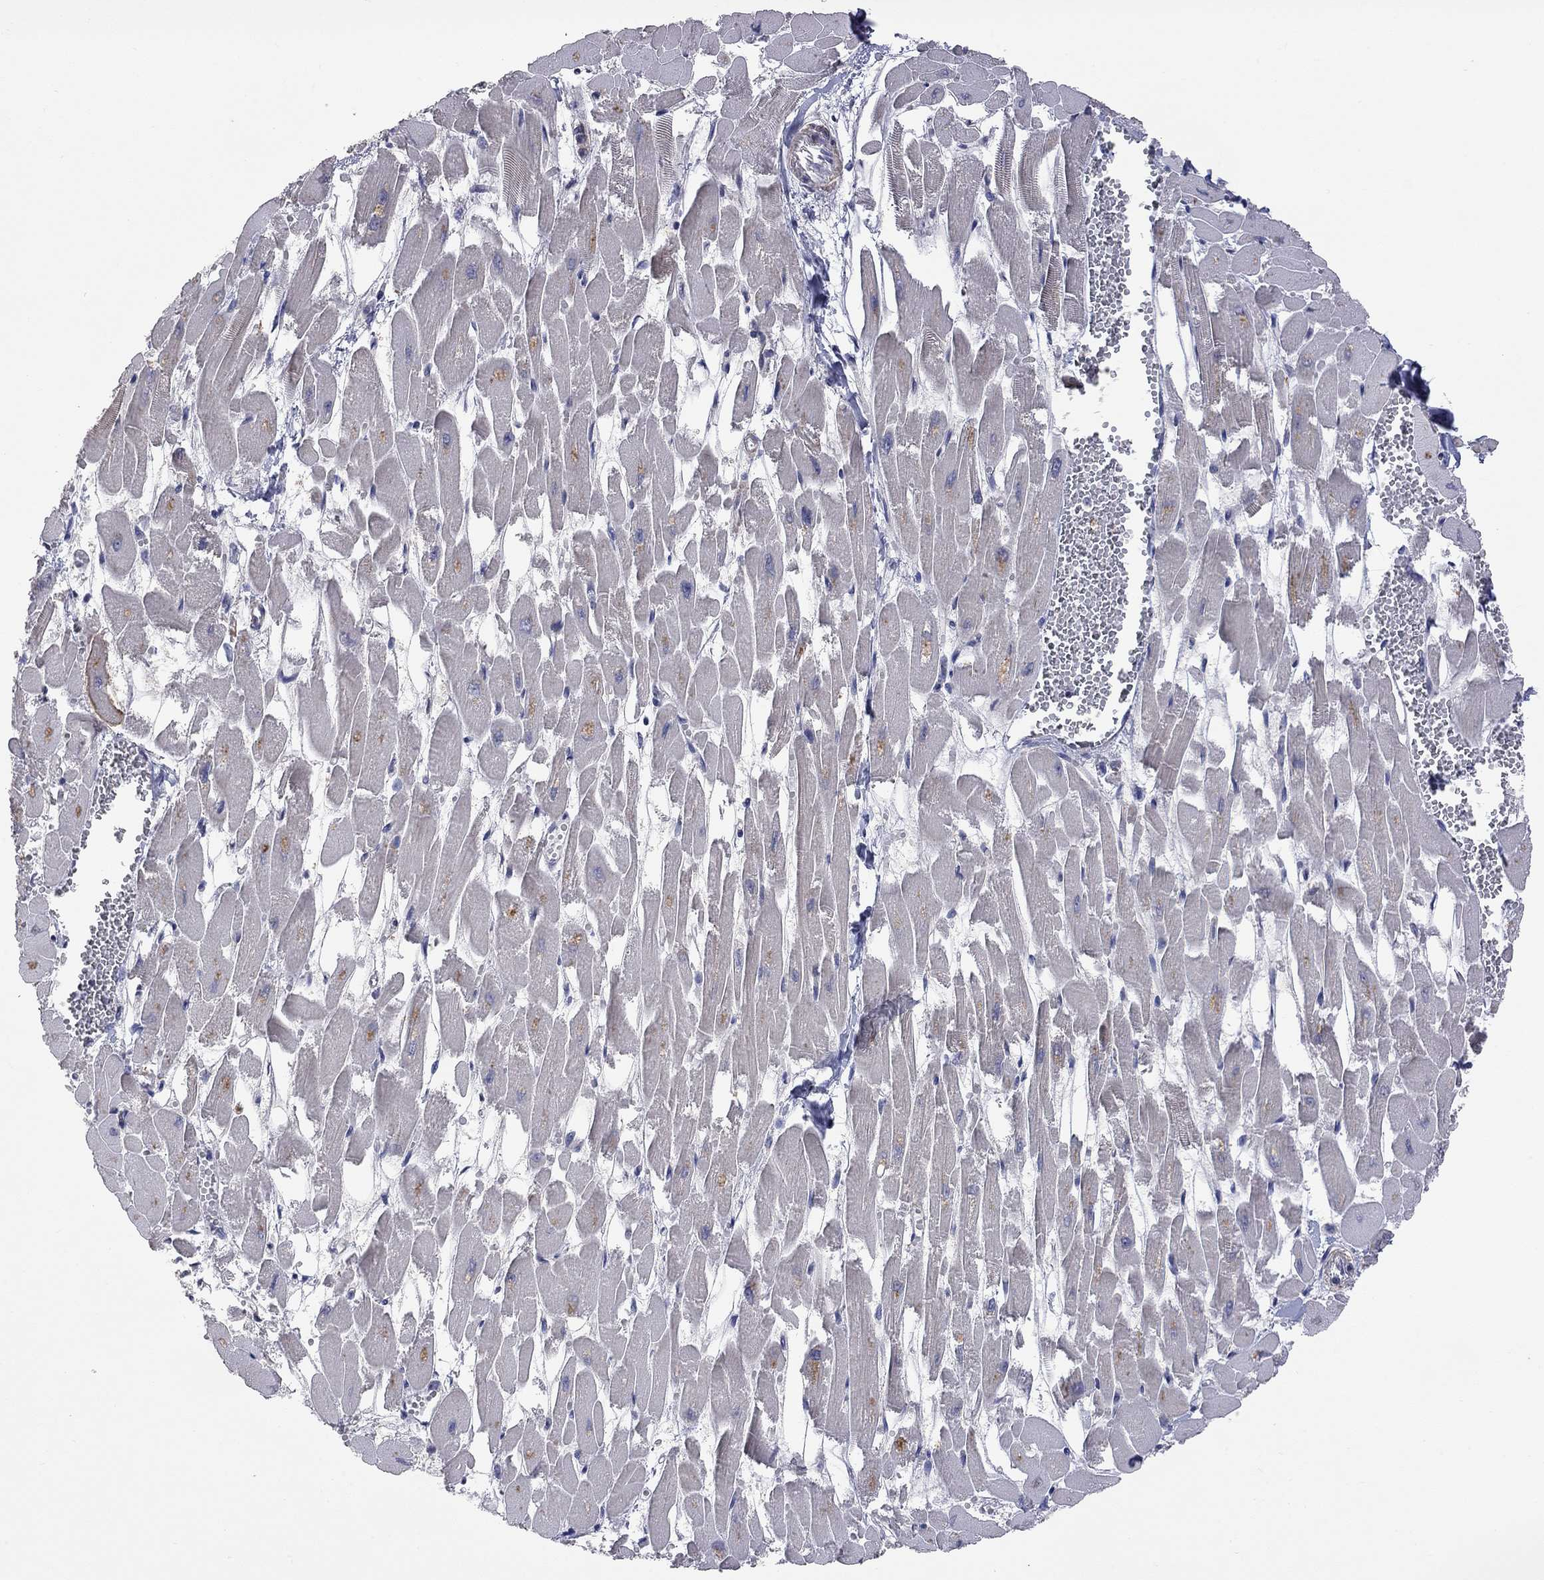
{"staining": {"intensity": "negative", "quantity": "none", "location": "none"}, "tissue": "heart muscle", "cell_type": "Cardiomyocytes", "image_type": "normal", "snomed": [{"axis": "morphology", "description": "Normal tissue, NOS"}, {"axis": "topography", "description": "Heart"}], "caption": "This photomicrograph is of benign heart muscle stained with IHC to label a protein in brown with the nuclei are counter-stained blue. There is no expression in cardiomyocytes. (DAB (3,3'-diaminobenzidine) immunohistochemistry (IHC), high magnification).", "gene": "FABP12", "patient": {"sex": "female", "age": 52}}